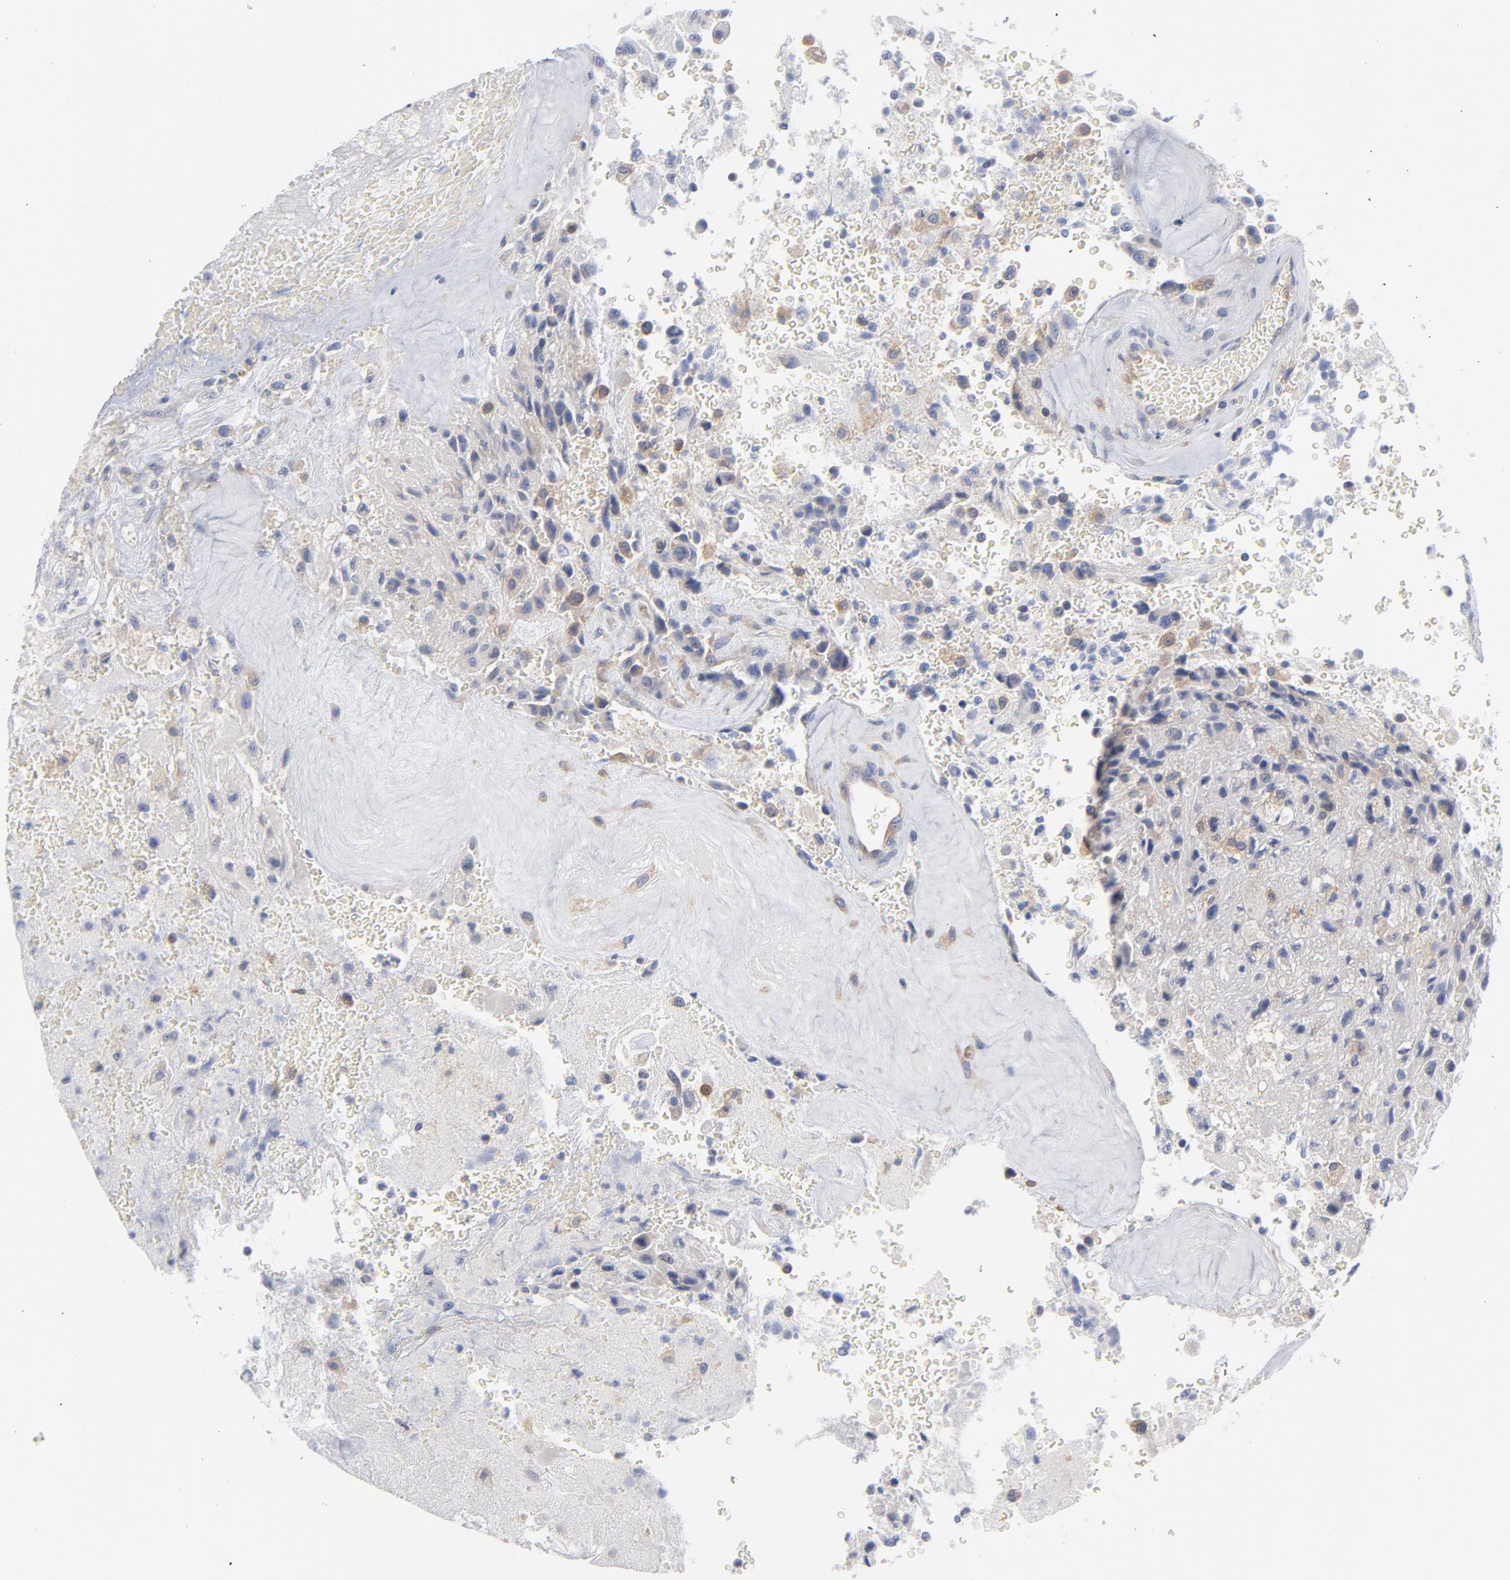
{"staining": {"intensity": "moderate", "quantity": "<25%", "location": "cytoplasmic/membranous"}, "tissue": "glioma", "cell_type": "Tumor cells", "image_type": "cancer", "snomed": [{"axis": "morphology", "description": "Normal tissue, NOS"}, {"axis": "morphology", "description": "Glioma, malignant, High grade"}, {"axis": "topography", "description": "Cerebral cortex"}], "caption": "A brown stain highlights moderate cytoplasmic/membranous positivity of a protein in human glioma tumor cells.", "gene": "CD86", "patient": {"sex": "male", "age": 56}}